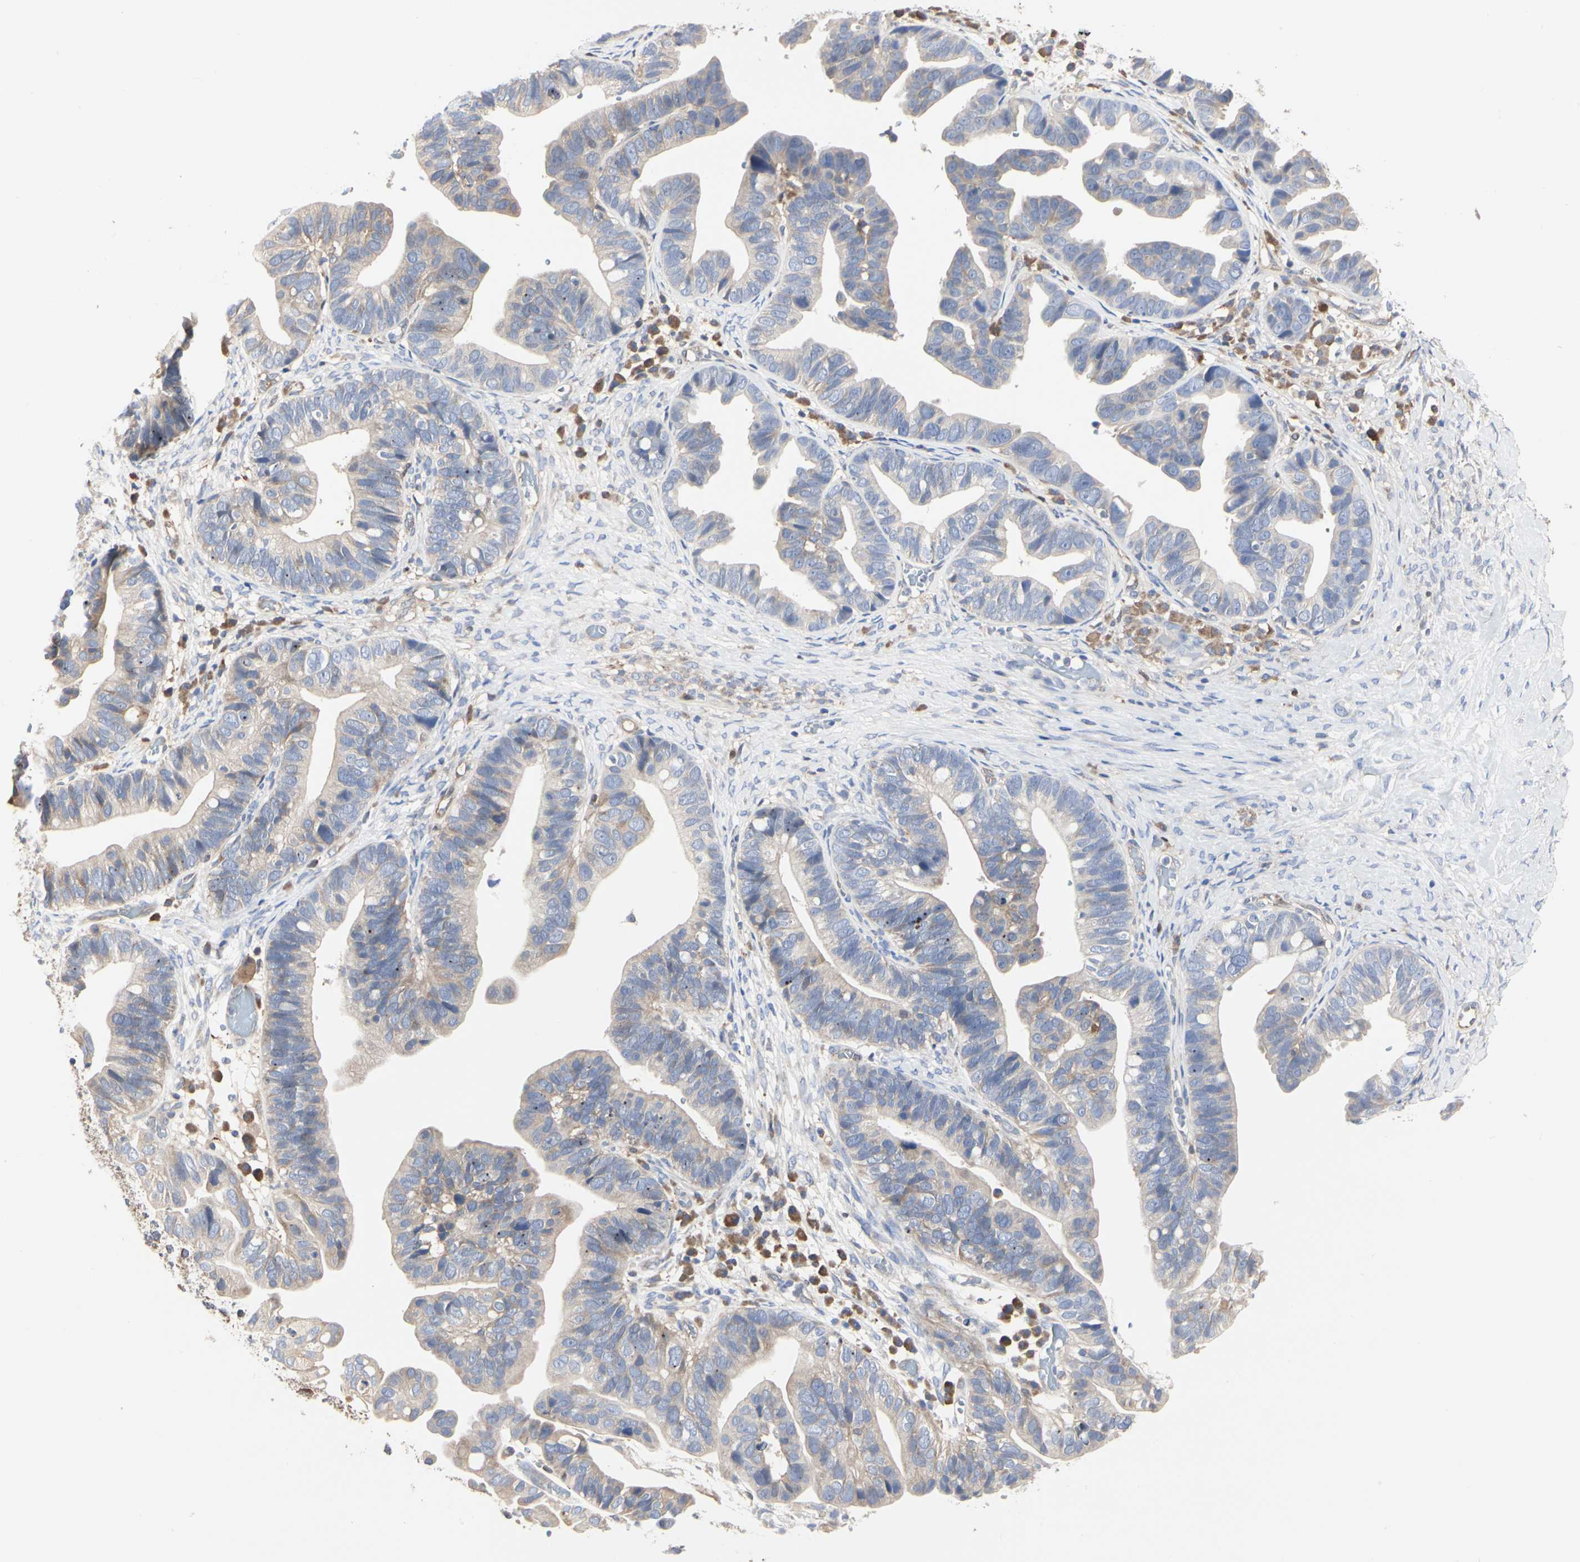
{"staining": {"intensity": "weak", "quantity": ">75%", "location": "cytoplasmic/membranous"}, "tissue": "ovarian cancer", "cell_type": "Tumor cells", "image_type": "cancer", "snomed": [{"axis": "morphology", "description": "Cystadenocarcinoma, serous, NOS"}, {"axis": "topography", "description": "Ovary"}], "caption": "Approximately >75% of tumor cells in ovarian serous cystadenocarcinoma demonstrate weak cytoplasmic/membranous protein positivity as visualized by brown immunohistochemical staining.", "gene": "C3orf52", "patient": {"sex": "female", "age": 56}}